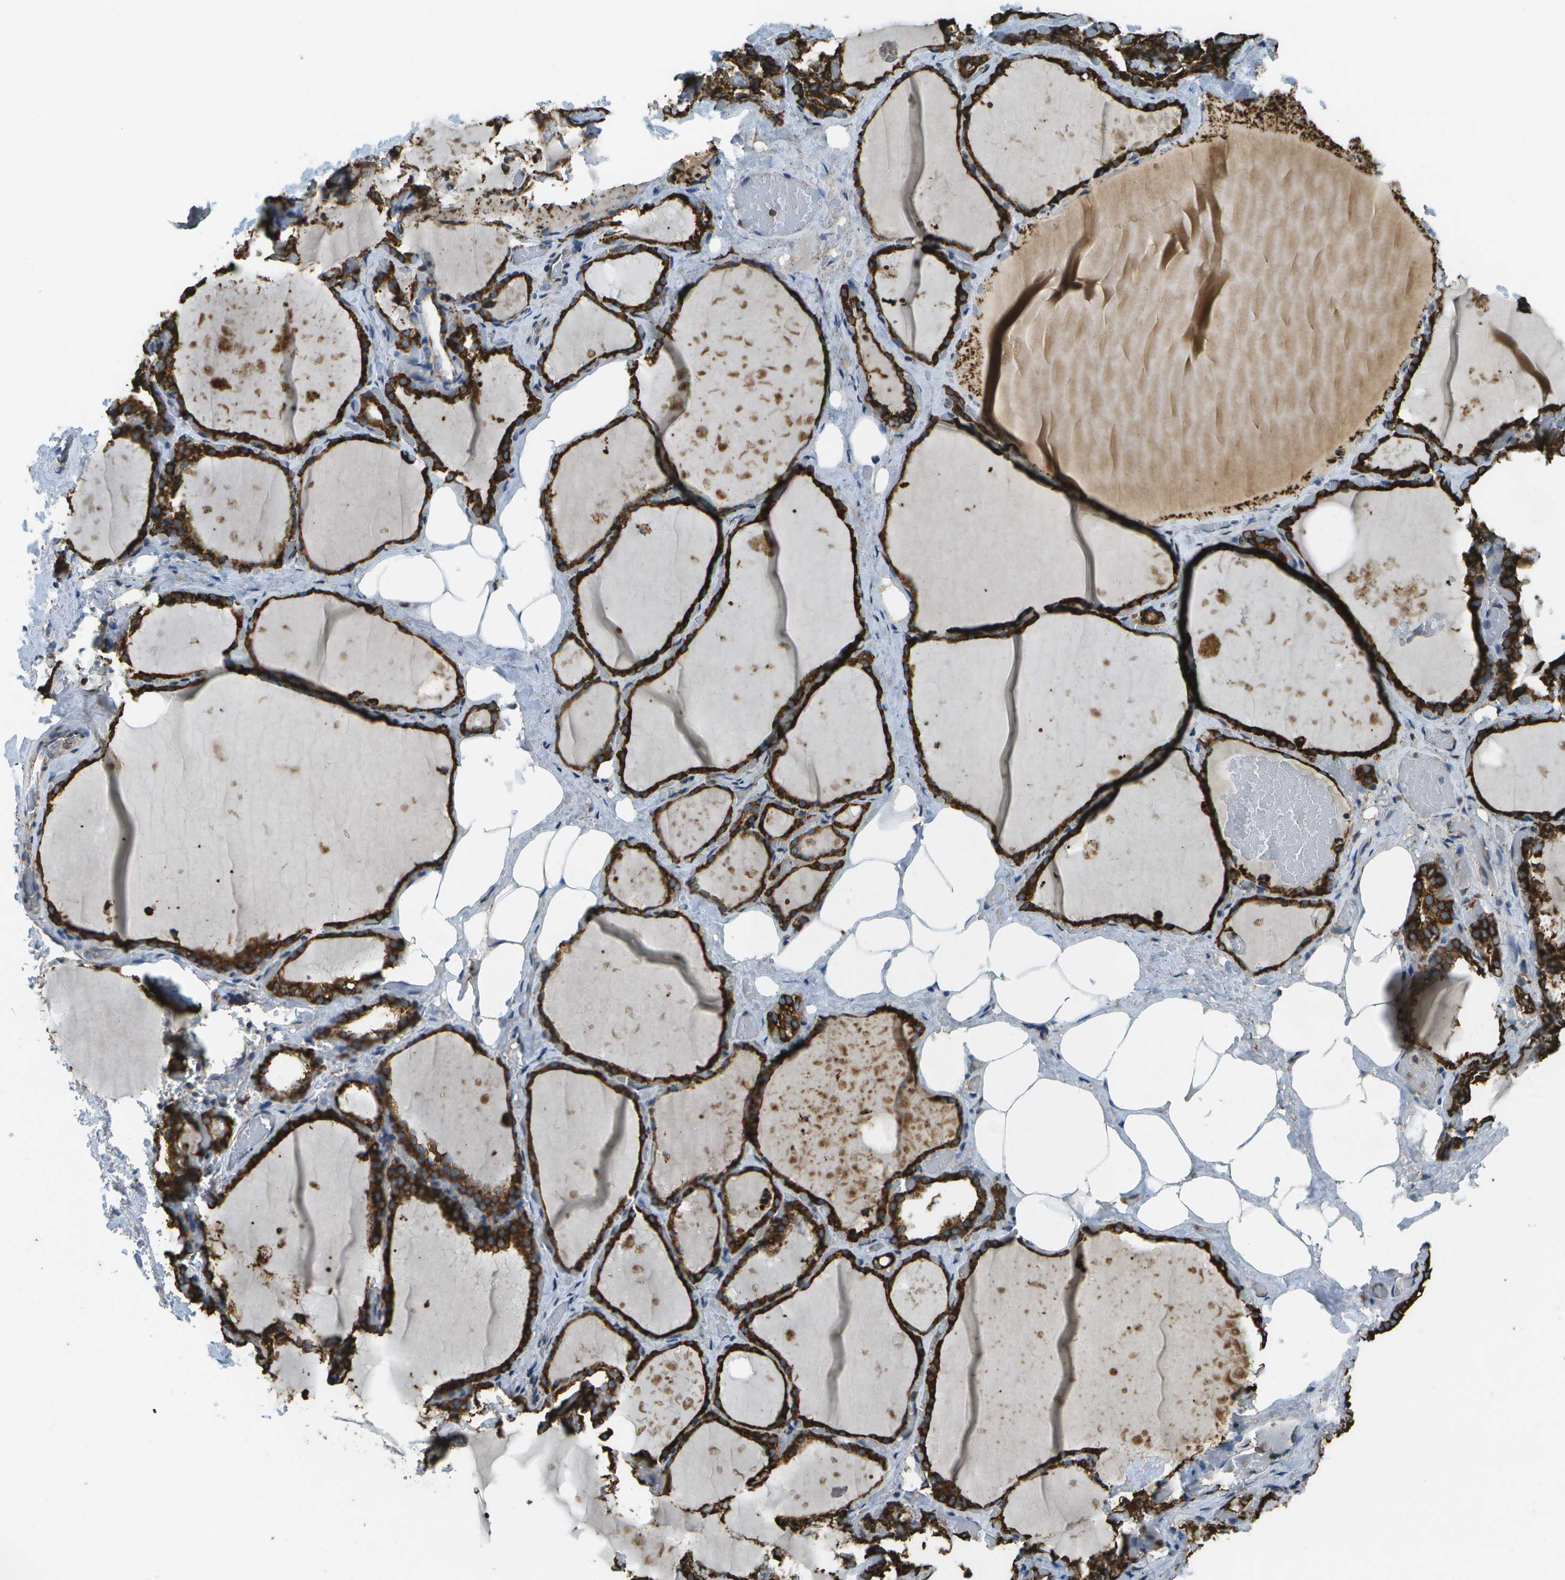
{"staining": {"intensity": "strong", "quantity": ">75%", "location": "cytoplasmic/membranous"}, "tissue": "thyroid gland", "cell_type": "Glandular cells", "image_type": "normal", "snomed": [{"axis": "morphology", "description": "Normal tissue, NOS"}, {"axis": "topography", "description": "Thyroid gland"}], "caption": "Immunohistochemical staining of benign human thyroid gland displays high levels of strong cytoplasmic/membranous staining in approximately >75% of glandular cells. (DAB (3,3'-diaminobenzidine) IHC, brown staining for protein, blue staining for nuclei).", "gene": "PDIA4", "patient": {"sex": "male", "age": 61}}